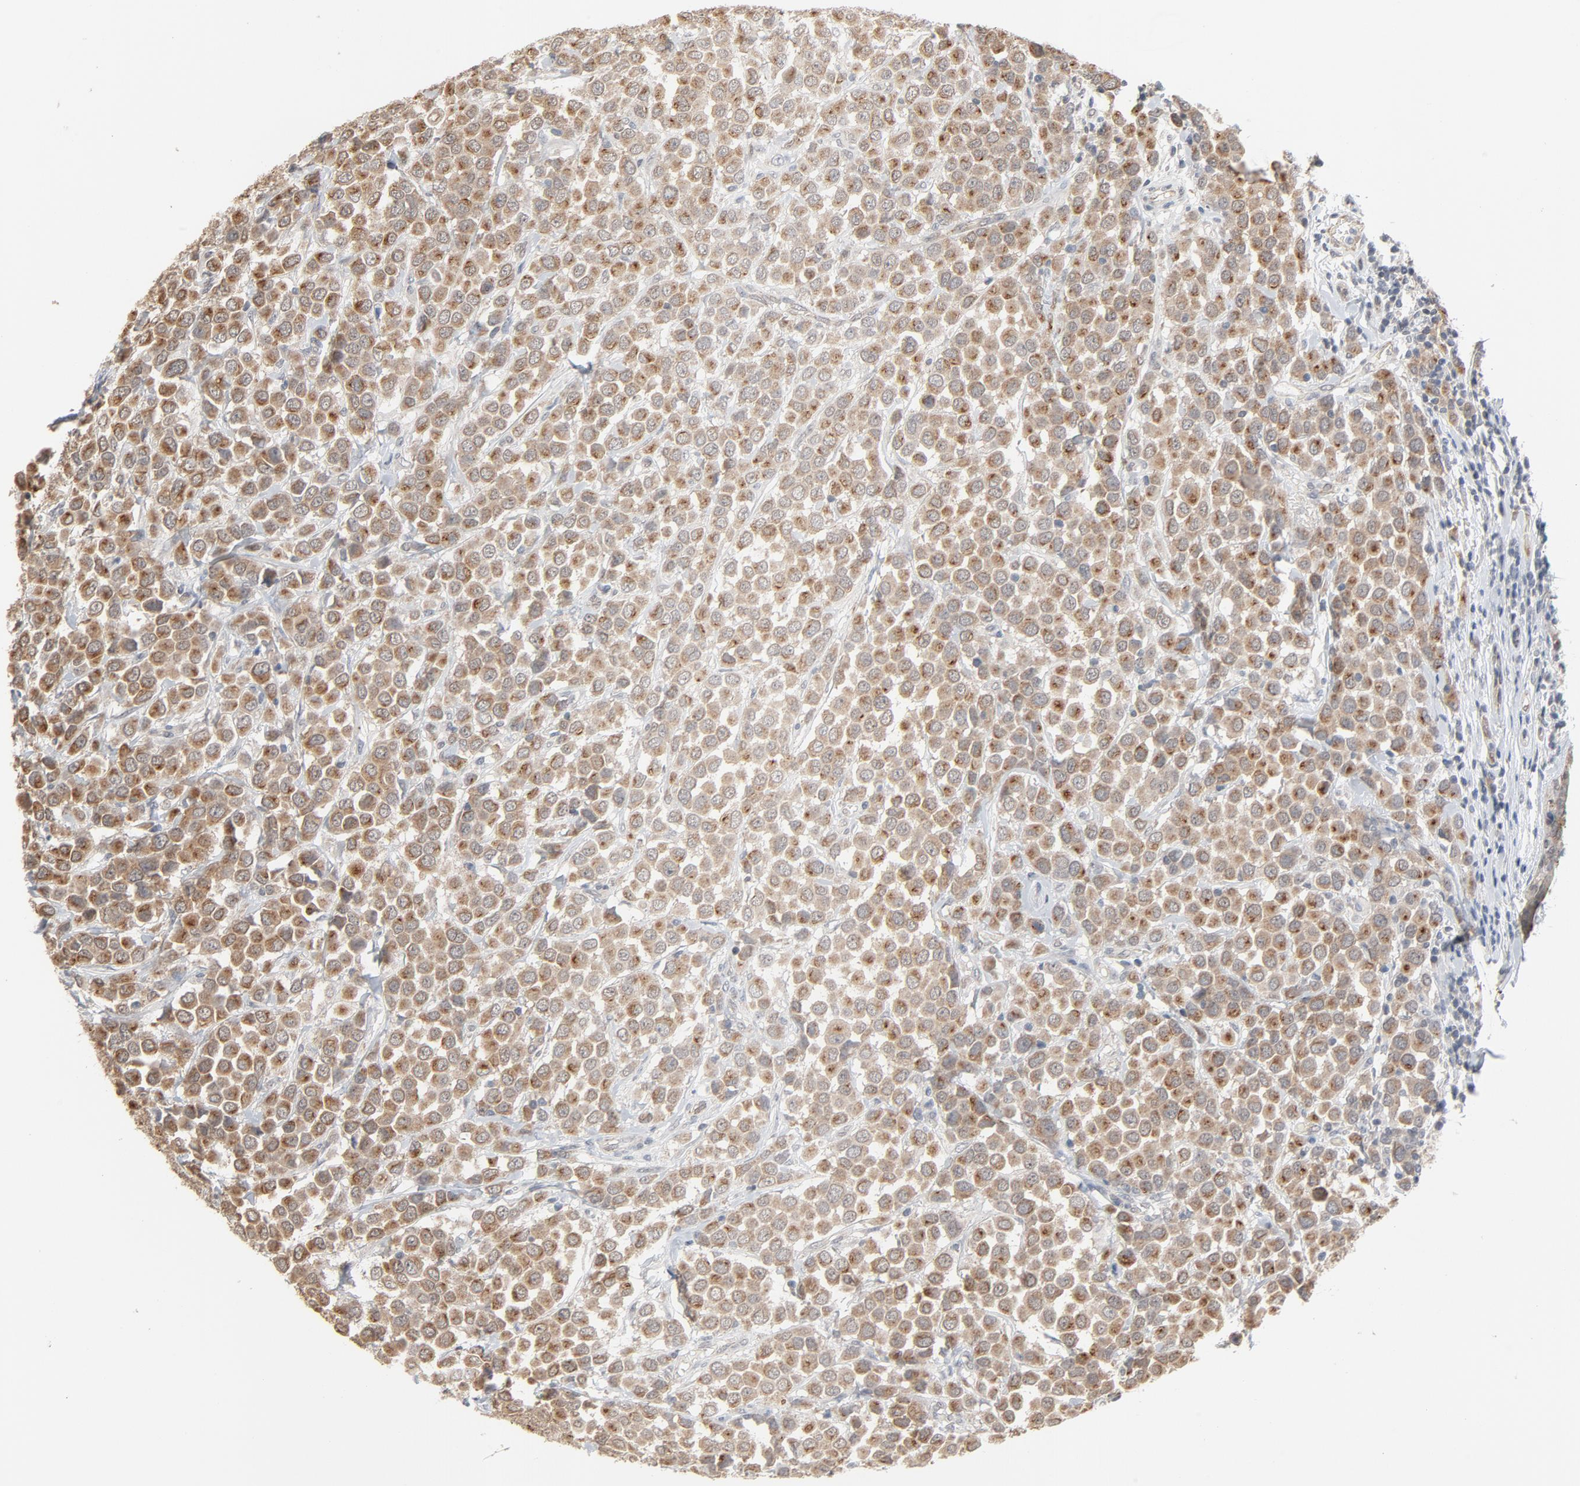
{"staining": {"intensity": "moderate", "quantity": ">75%", "location": "cytoplasmic/membranous"}, "tissue": "breast cancer", "cell_type": "Tumor cells", "image_type": "cancer", "snomed": [{"axis": "morphology", "description": "Duct carcinoma"}, {"axis": "topography", "description": "Breast"}], "caption": "Tumor cells exhibit medium levels of moderate cytoplasmic/membranous expression in approximately >75% of cells in breast cancer.", "gene": "ITPR3", "patient": {"sex": "female", "age": 61}}